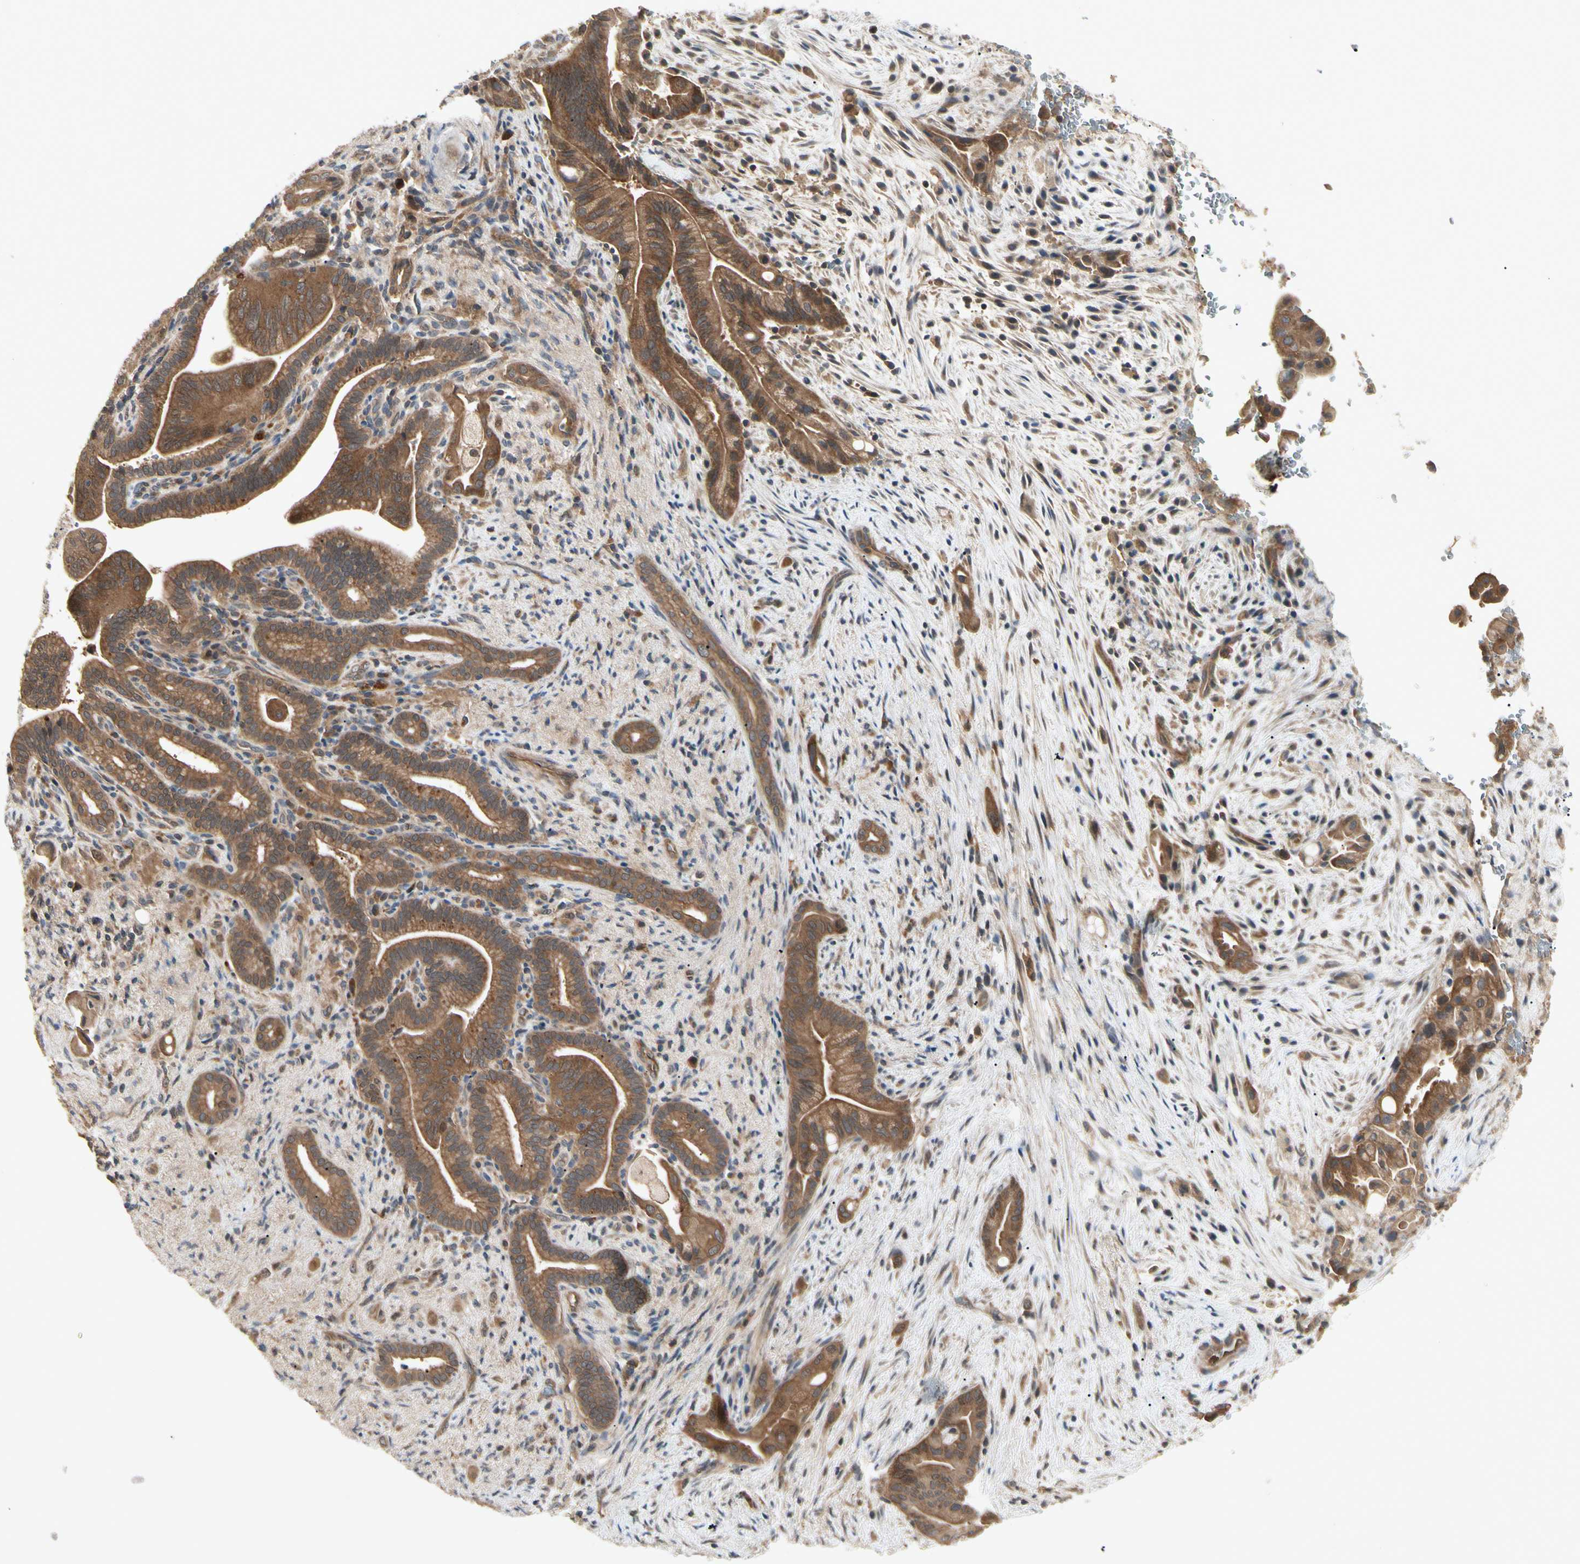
{"staining": {"intensity": "moderate", "quantity": ">75%", "location": "cytoplasmic/membranous"}, "tissue": "liver cancer", "cell_type": "Tumor cells", "image_type": "cancer", "snomed": [{"axis": "morphology", "description": "Cholangiocarcinoma"}, {"axis": "topography", "description": "Liver"}], "caption": "Liver cholangiocarcinoma was stained to show a protein in brown. There is medium levels of moderate cytoplasmic/membranous staining in about >75% of tumor cells. The protein of interest is stained brown, and the nuclei are stained in blue (DAB (3,3'-diaminobenzidine) IHC with brightfield microscopy, high magnification).", "gene": "RNF14", "patient": {"sex": "female", "age": 68}}